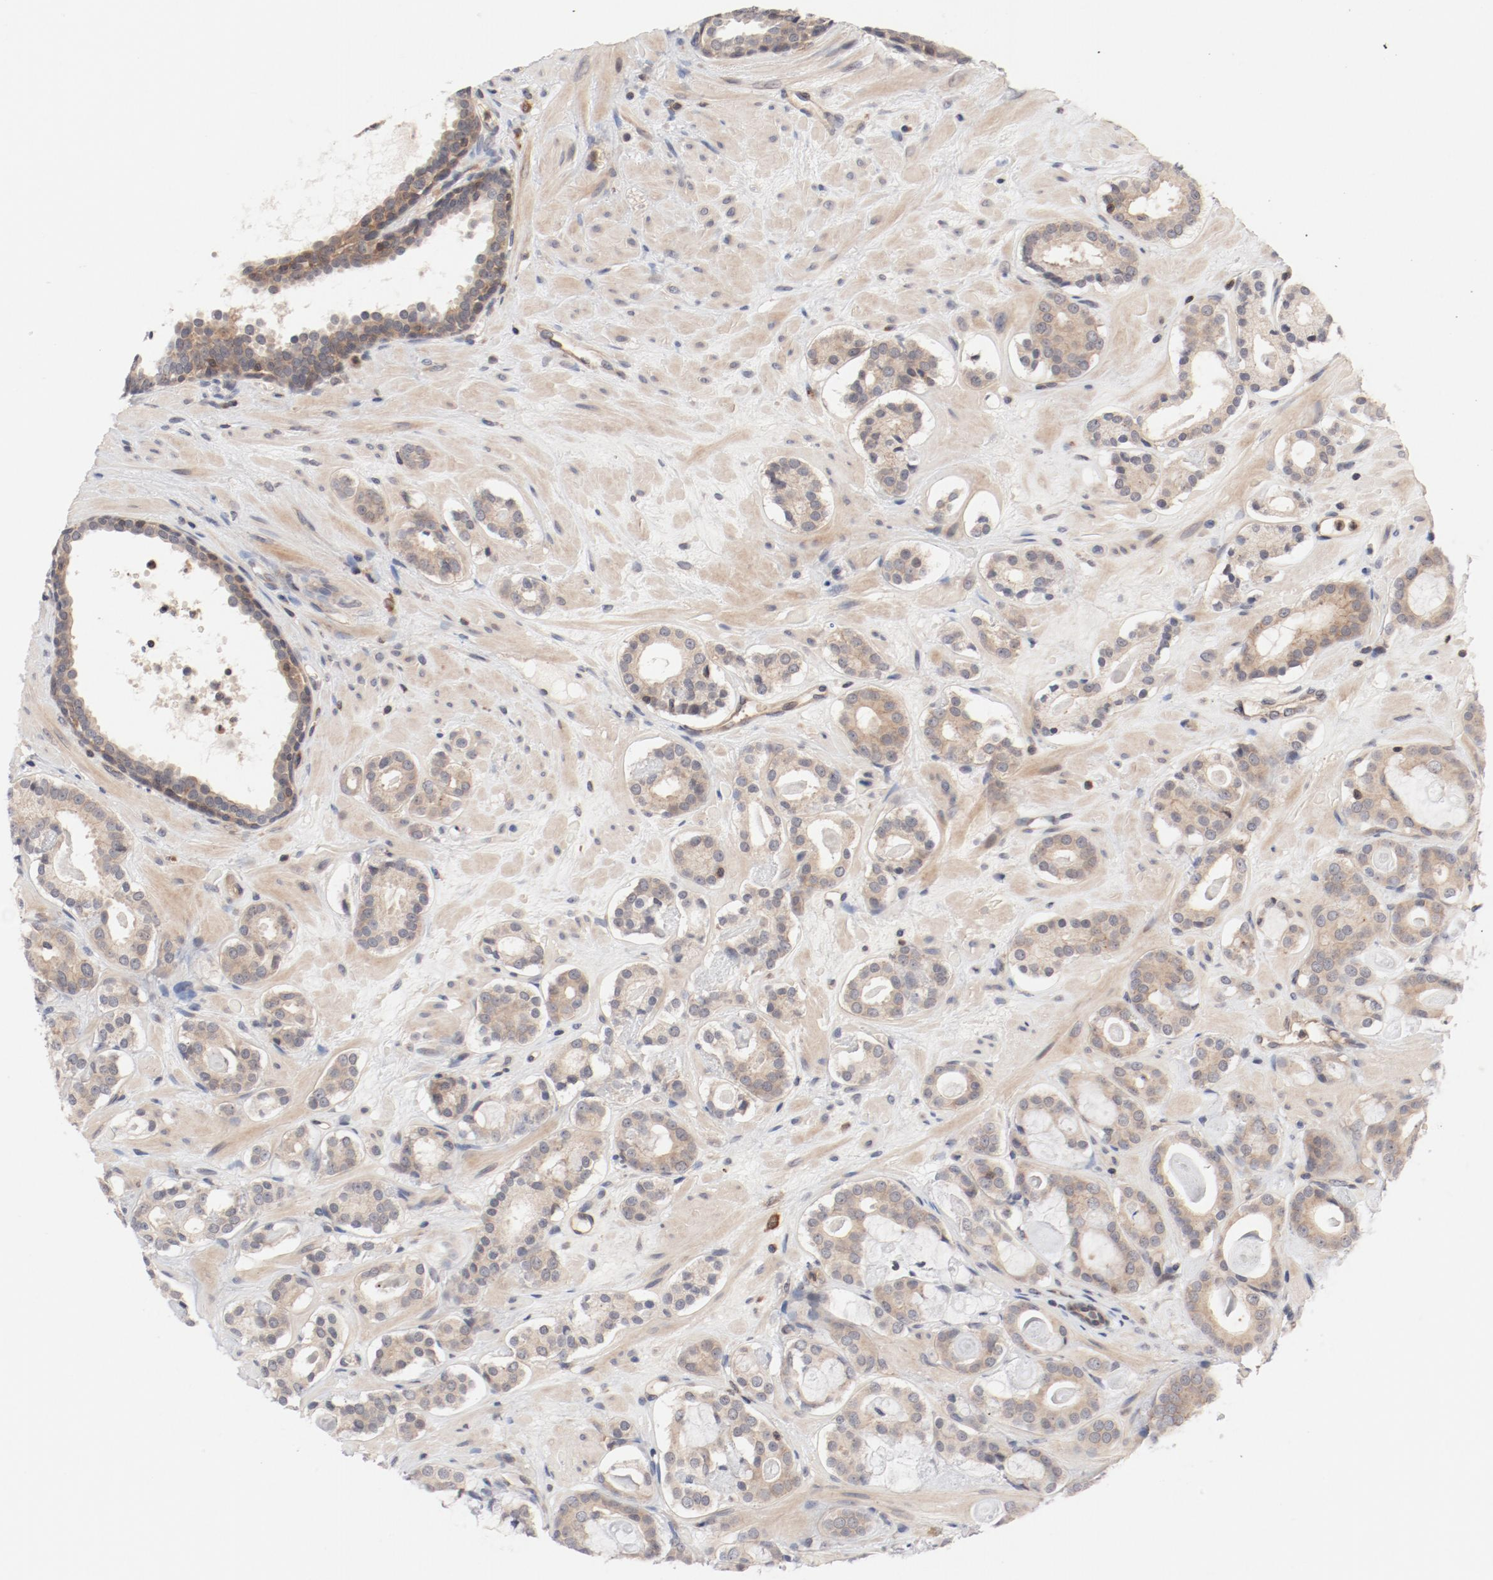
{"staining": {"intensity": "moderate", "quantity": "25%-75%", "location": "cytoplasmic/membranous"}, "tissue": "prostate cancer", "cell_type": "Tumor cells", "image_type": "cancer", "snomed": [{"axis": "morphology", "description": "Adenocarcinoma, Low grade"}, {"axis": "topography", "description": "Prostate"}], "caption": "A high-resolution photomicrograph shows immunohistochemistry (IHC) staining of low-grade adenocarcinoma (prostate), which shows moderate cytoplasmic/membranous positivity in approximately 25%-75% of tumor cells.", "gene": "ZNF267", "patient": {"sex": "male", "age": 57}}